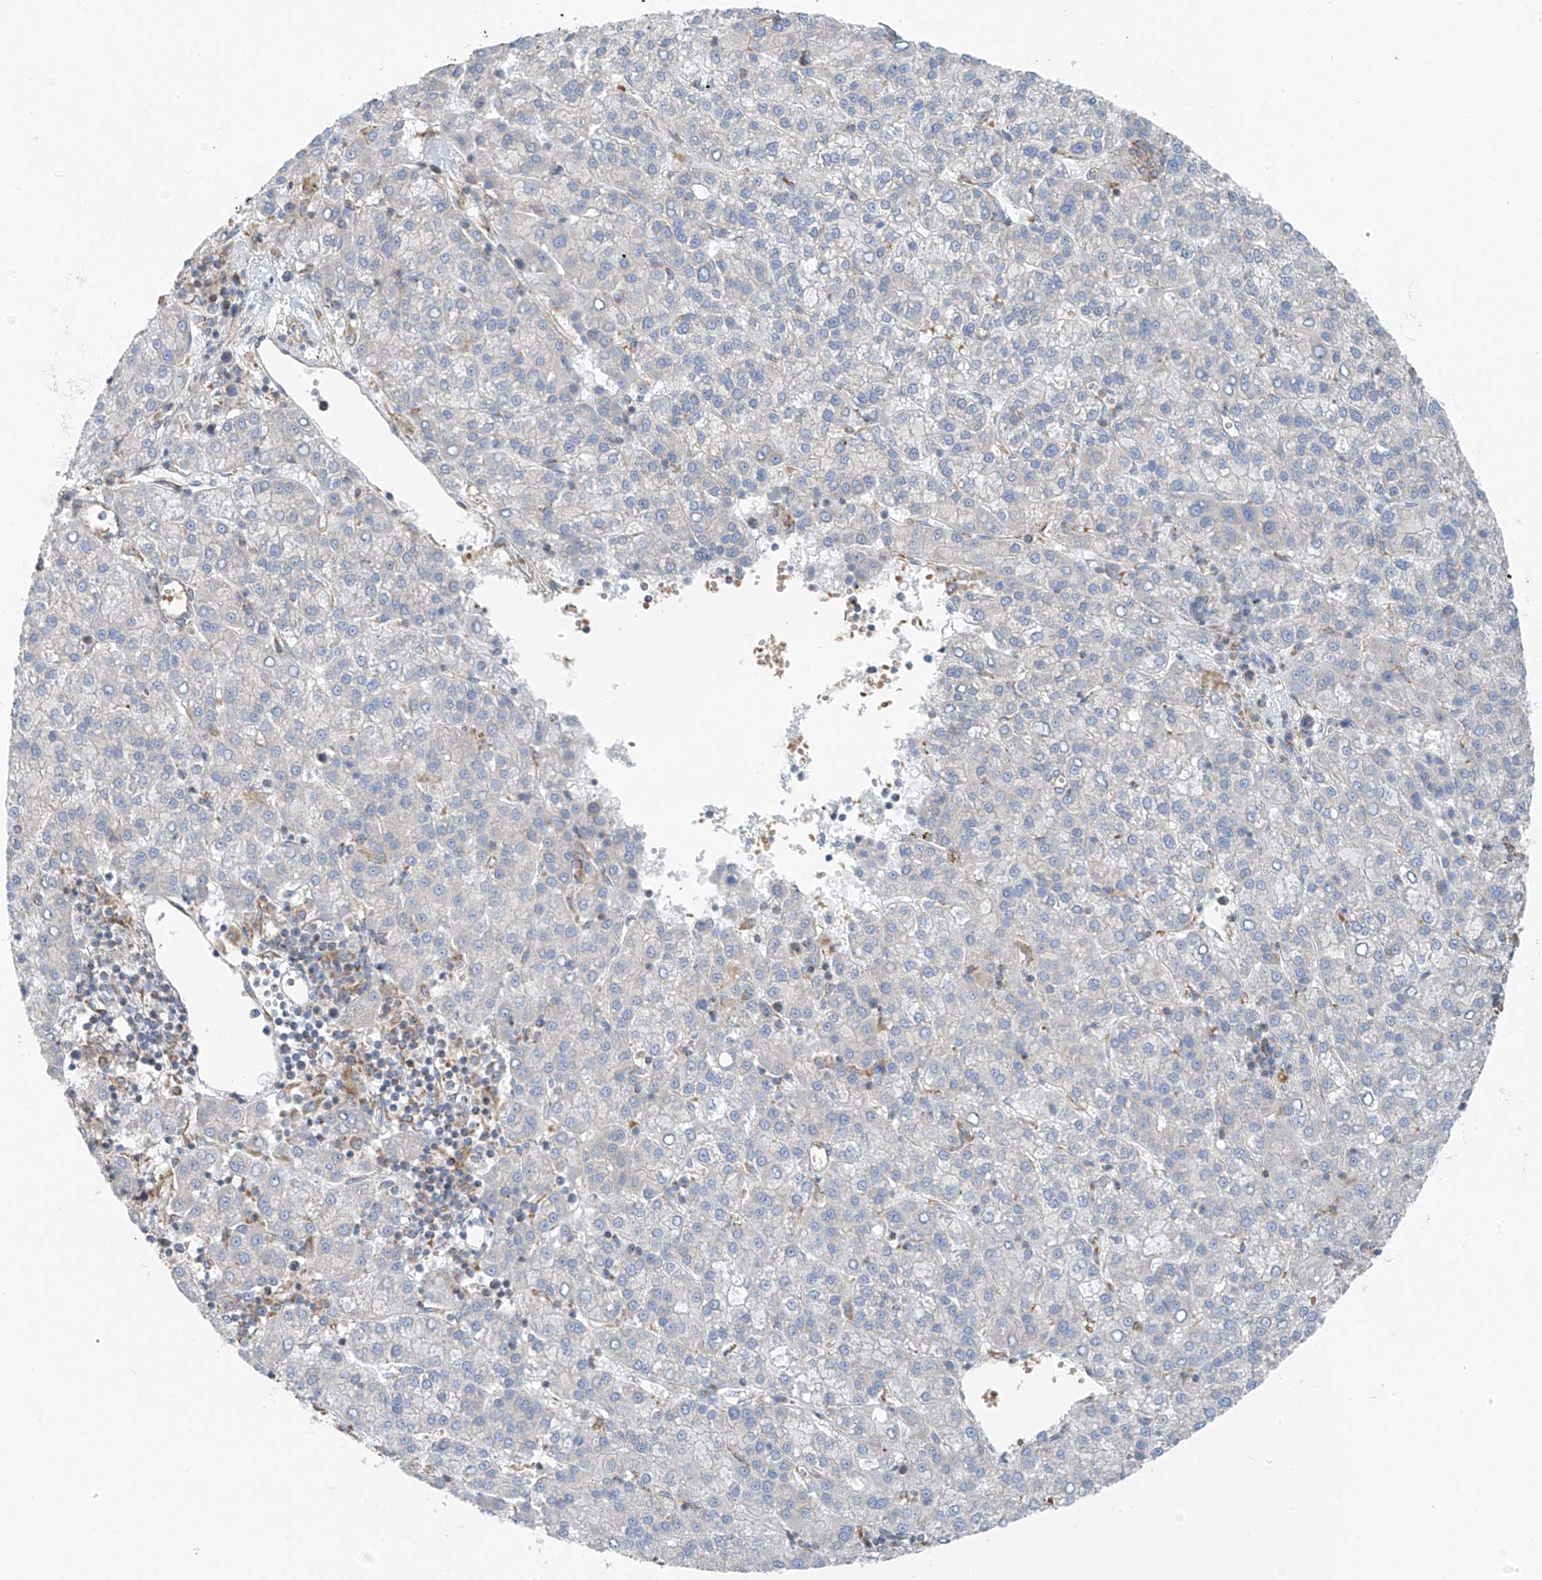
{"staining": {"intensity": "negative", "quantity": "none", "location": "none"}, "tissue": "liver cancer", "cell_type": "Tumor cells", "image_type": "cancer", "snomed": [{"axis": "morphology", "description": "Carcinoma, Hepatocellular, NOS"}, {"axis": "topography", "description": "Liver"}], "caption": "The photomicrograph shows no significant expression in tumor cells of hepatocellular carcinoma (liver). The staining was performed using DAB to visualize the protein expression in brown, while the nuclei were stained in blue with hematoxylin (Magnification: 20x).", "gene": "EOMES", "patient": {"sex": "female", "age": 58}}